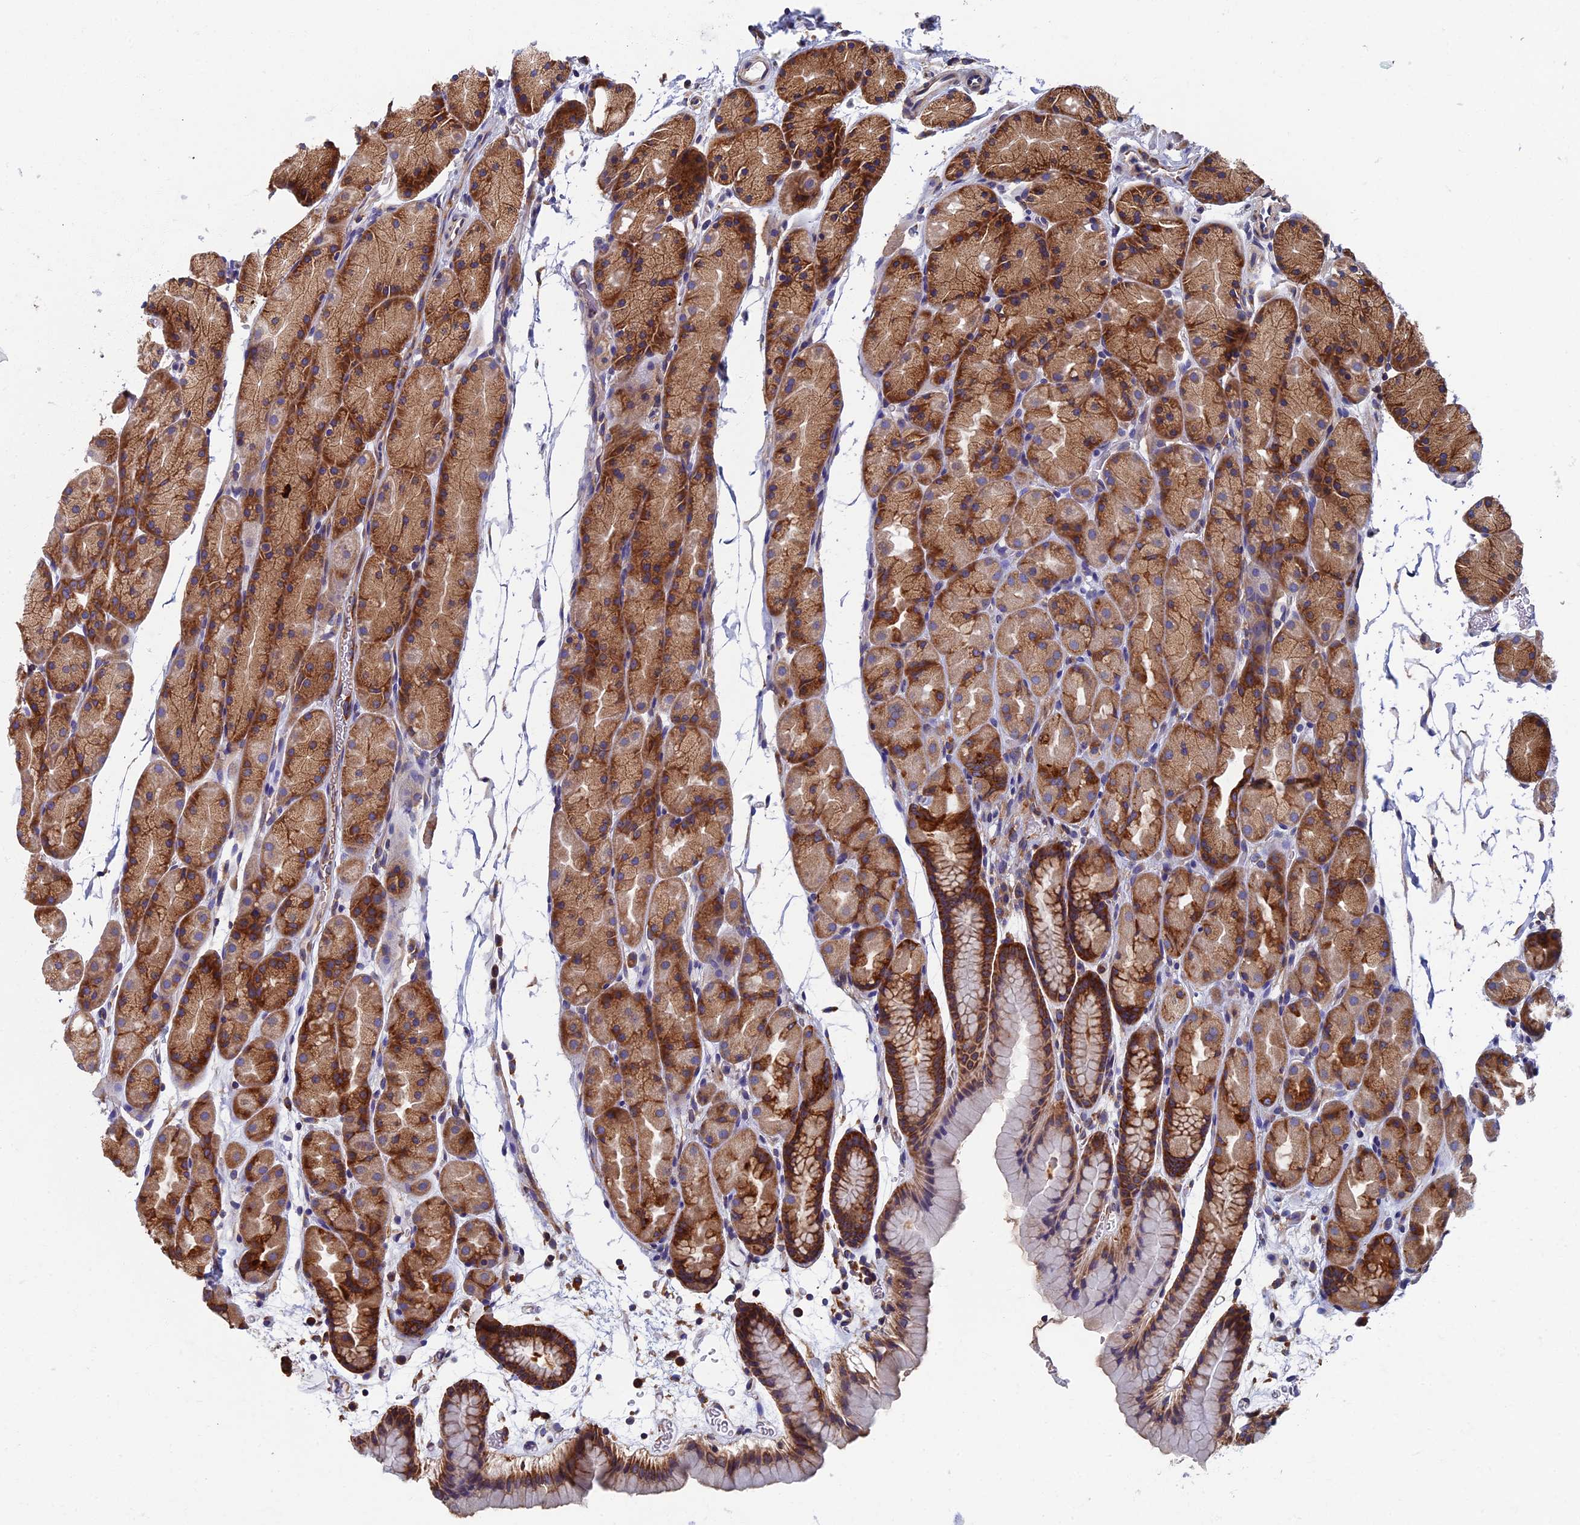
{"staining": {"intensity": "strong", "quantity": "25%-75%", "location": "cytoplasmic/membranous"}, "tissue": "stomach", "cell_type": "Glandular cells", "image_type": "normal", "snomed": [{"axis": "morphology", "description": "Normal tissue, NOS"}, {"axis": "topography", "description": "Stomach, upper"}, {"axis": "topography", "description": "Stomach"}], "caption": "About 25%-75% of glandular cells in benign stomach reveal strong cytoplasmic/membranous protein expression as visualized by brown immunohistochemical staining.", "gene": "YBX1", "patient": {"sex": "male", "age": 47}}